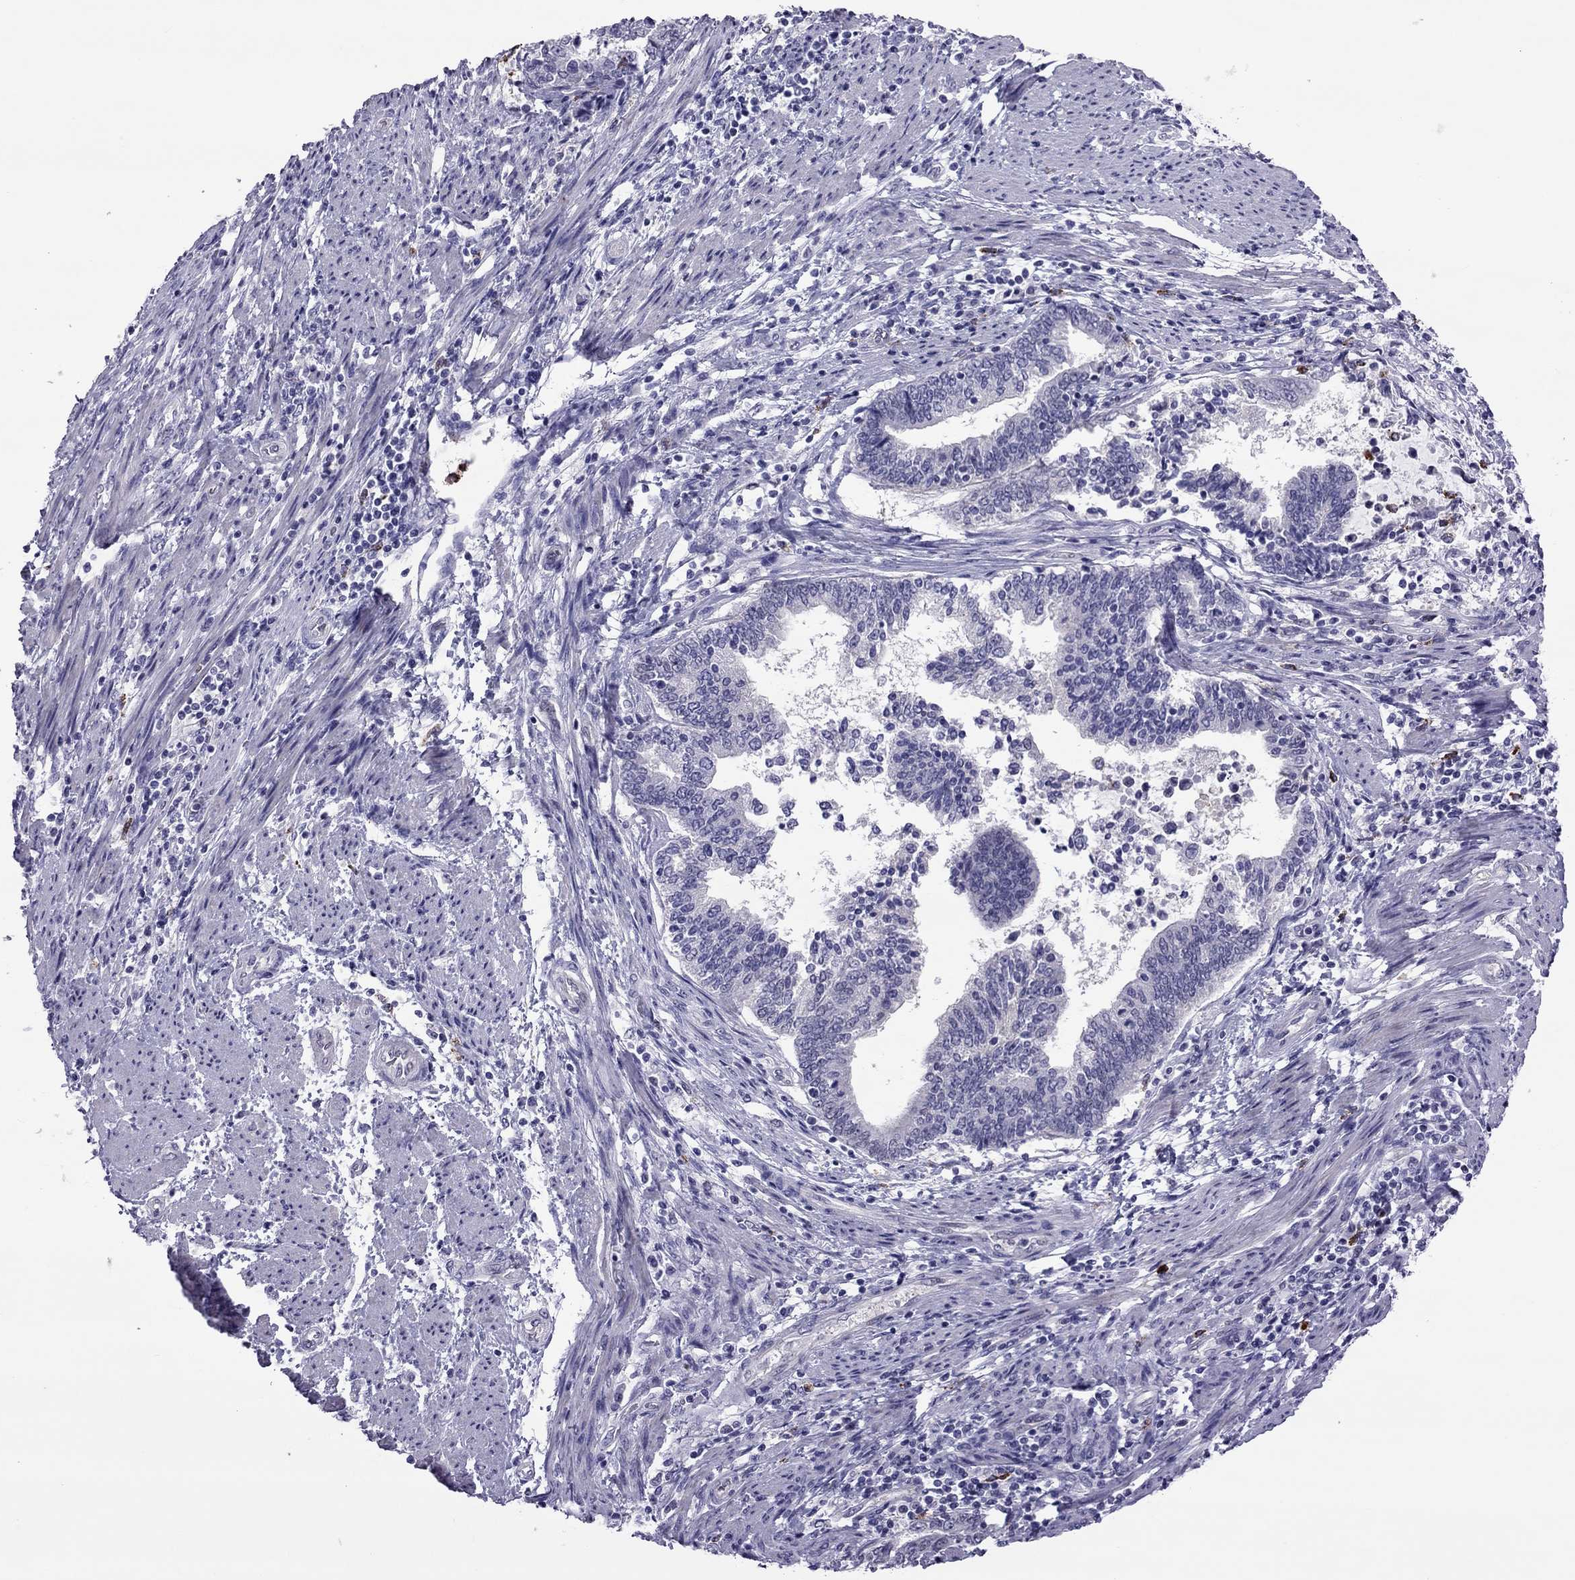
{"staining": {"intensity": "negative", "quantity": "none", "location": "none"}, "tissue": "endometrial cancer", "cell_type": "Tumor cells", "image_type": "cancer", "snomed": [{"axis": "morphology", "description": "Adenocarcinoma, NOS"}, {"axis": "topography", "description": "Endometrium"}], "caption": "A micrograph of human adenocarcinoma (endometrial) is negative for staining in tumor cells.", "gene": "CCL27", "patient": {"sex": "female", "age": 65}}